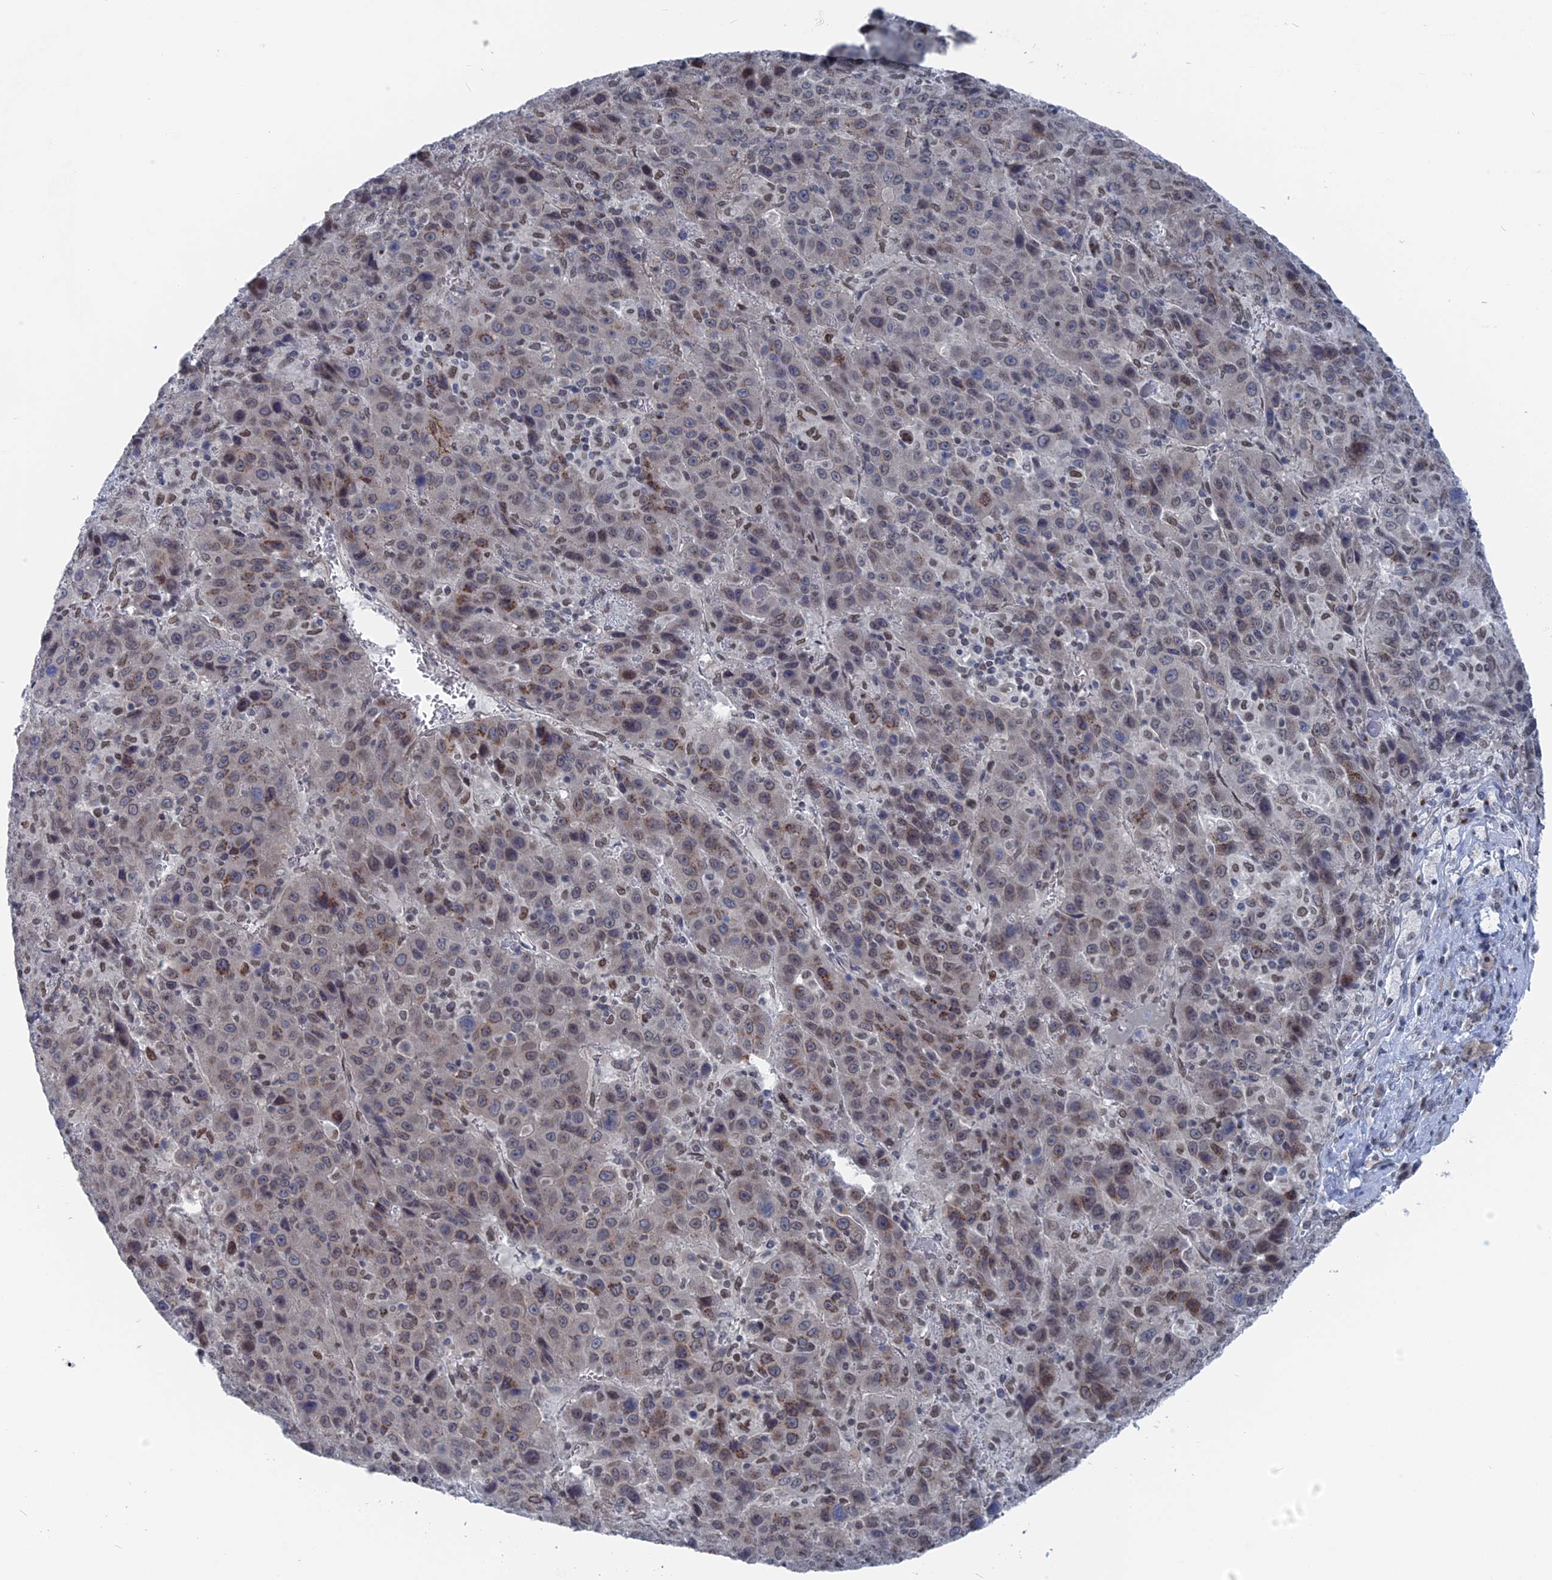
{"staining": {"intensity": "moderate", "quantity": "<25%", "location": "cytoplasmic/membranous"}, "tissue": "liver cancer", "cell_type": "Tumor cells", "image_type": "cancer", "snomed": [{"axis": "morphology", "description": "Carcinoma, Hepatocellular, NOS"}, {"axis": "topography", "description": "Liver"}], "caption": "Tumor cells exhibit low levels of moderate cytoplasmic/membranous expression in approximately <25% of cells in liver hepatocellular carcinoma. (DAB (3,3'-diaminobenzidine) = brown stain, brightfield microscopy at high magnification).", "gene": "MTRF1", "patient": {"sex": "female", "age": 53}}